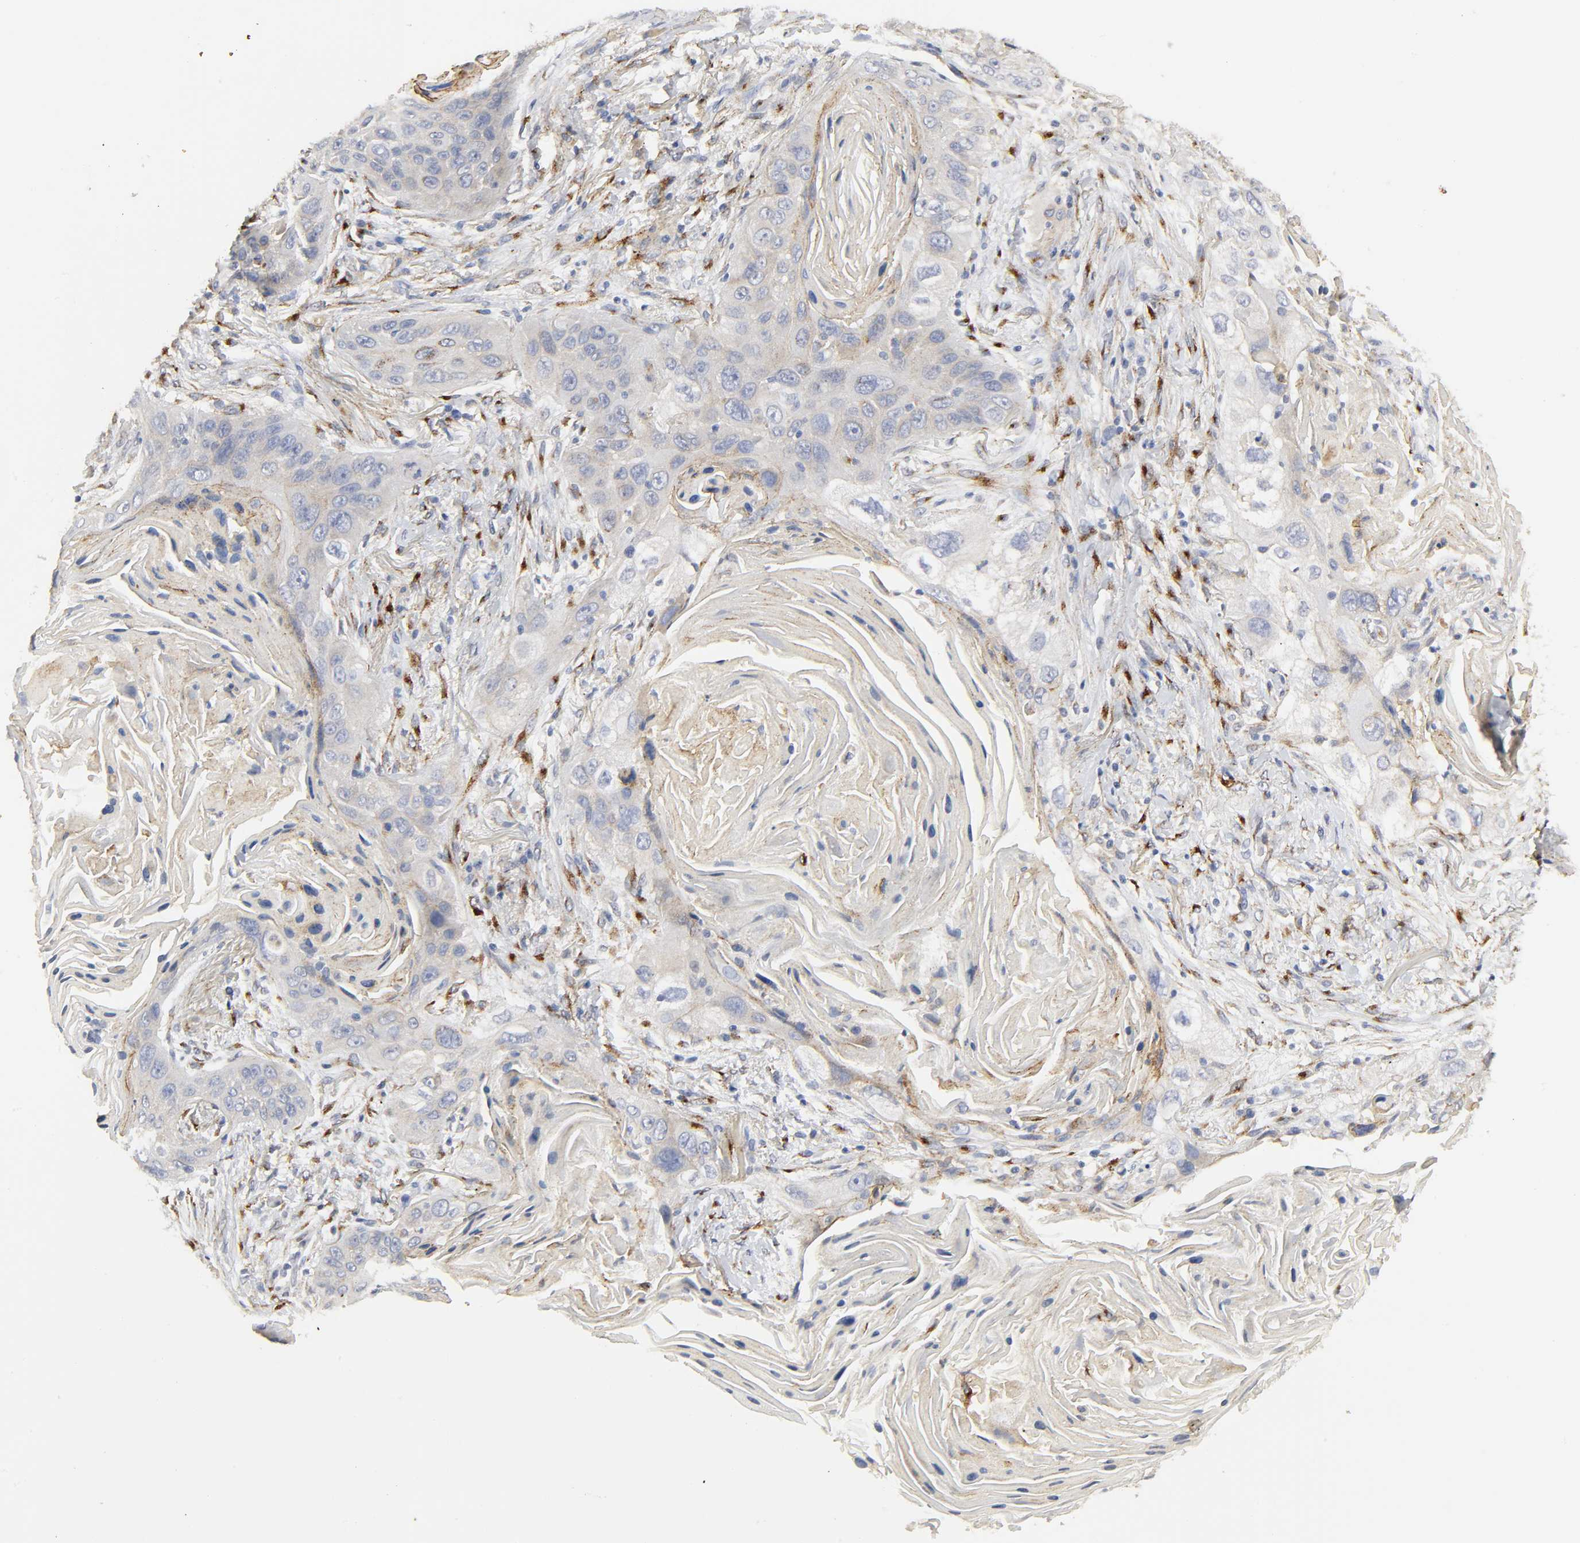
{"staining": {"intensity": "weak", "quantity": "<25%", "location": "cytoplasmic/membranous"}, "tissue": "lung cancer", "cell_type": "Tumor cells", "image_type": "cancer", "snomed": [{"axis": "morphology", "description": "Squamous cell carcinoma, NOS"}, {"axis": "topography", "description": "Lung"}], "caption": "DAB immunohistochemical staining of lung cancer (squamous cell carcinoma) reveals no significant staining in tumor cells. Nuclei are stained in blue.", "gene": "LRP1", "patient": {"sex": "female", "age": 67}}